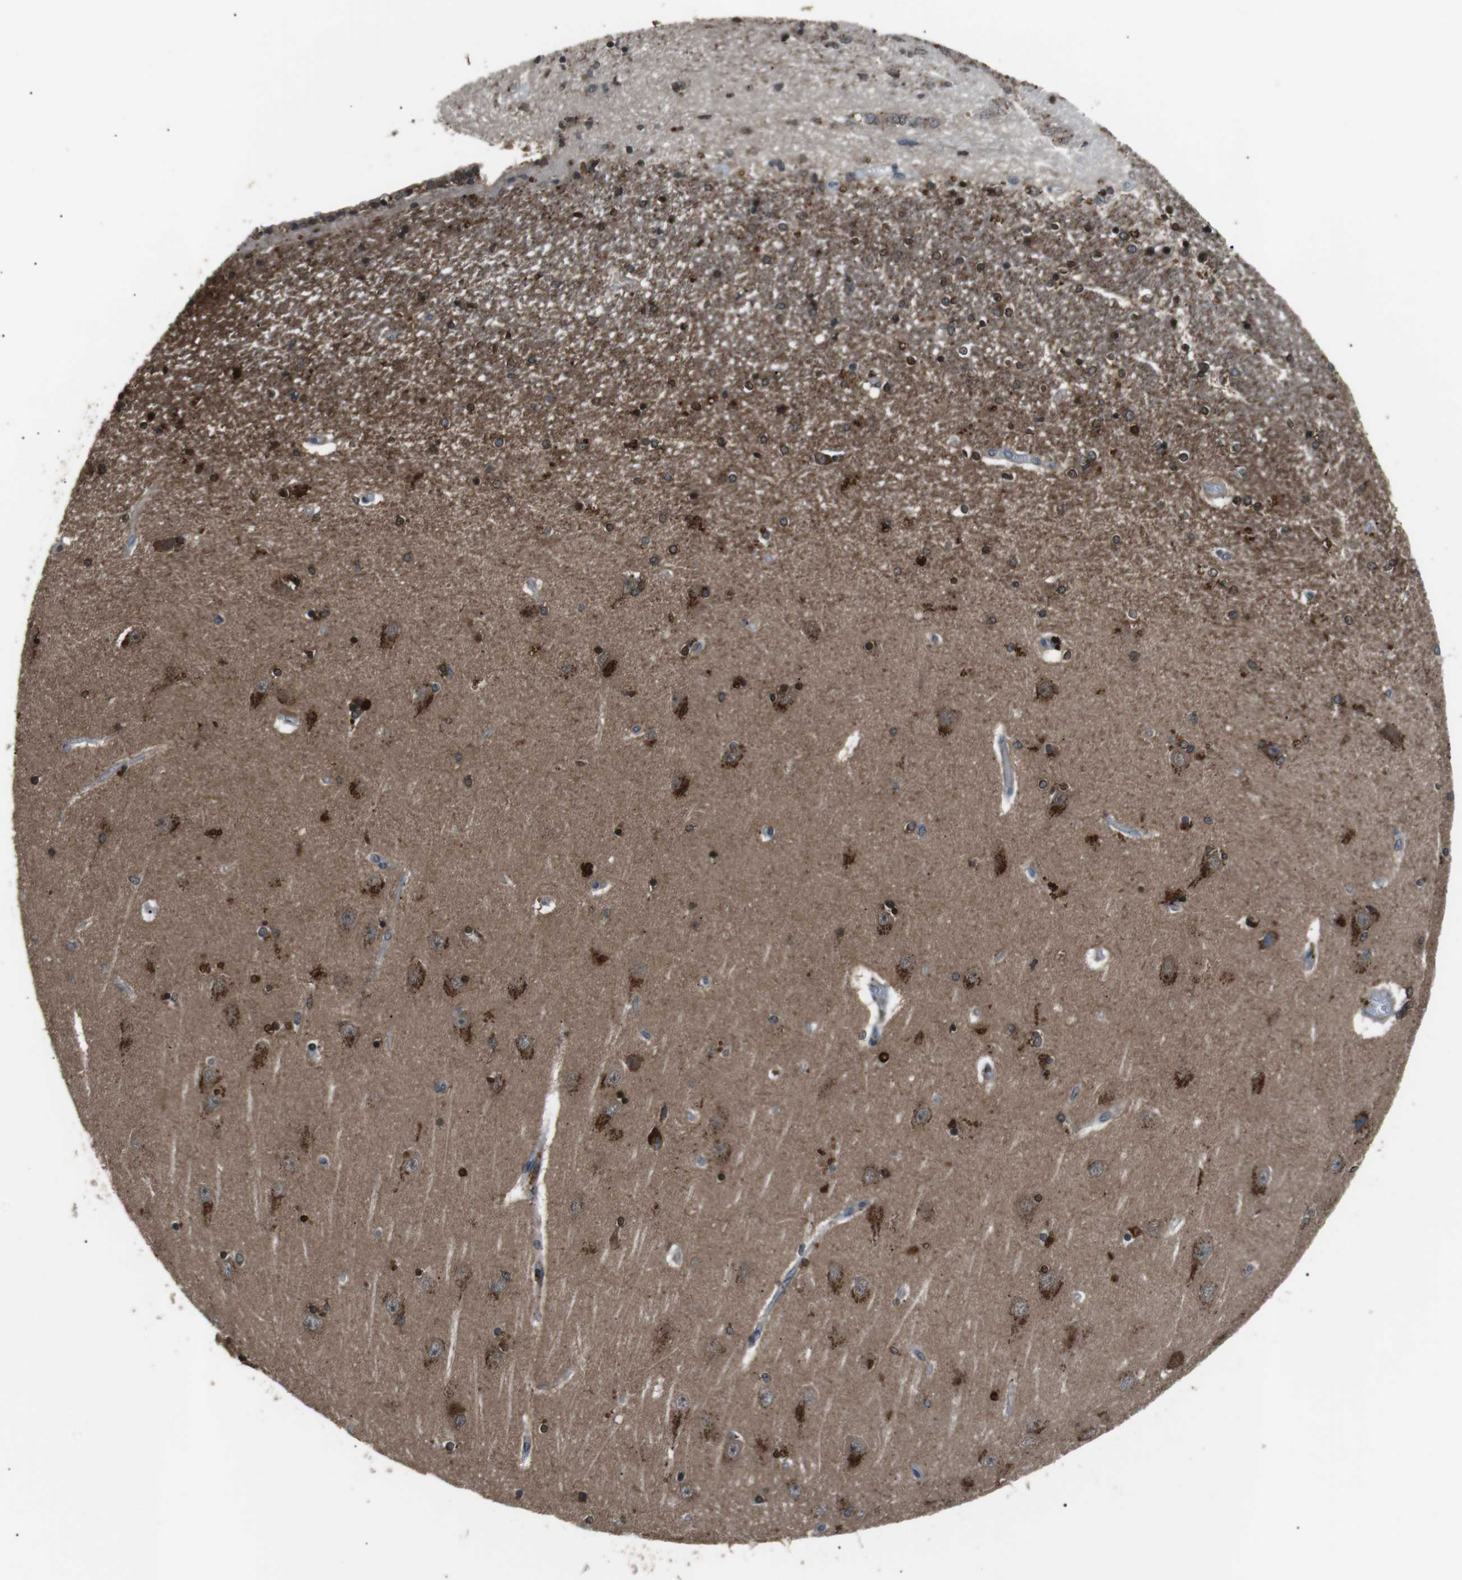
{"staining": {"intensity": "strong", "quantity": "25%-75%", "location": "nuclear"}, "tissue": "hippocampus", "cell_type": "Glial cells", "image_type": "normal", "snomed": [{"axis": "morphology", "description": "Normal tissue, NOS"}, {"axis": "topography", "description": "Hippocampus"}], "caption": "A brown stain labels strong nuclear positivity of a protein in glial cells of normal hippocampus. The staining was performed using DAB (3,3'-diaminobenzidine) to visualize the protein expression in brown, while the nuclei were stained in blue with hematoxylin (Magnification: 20x).", "gene": "NEK7", "patient": {"sex": "female", "age": 54}}